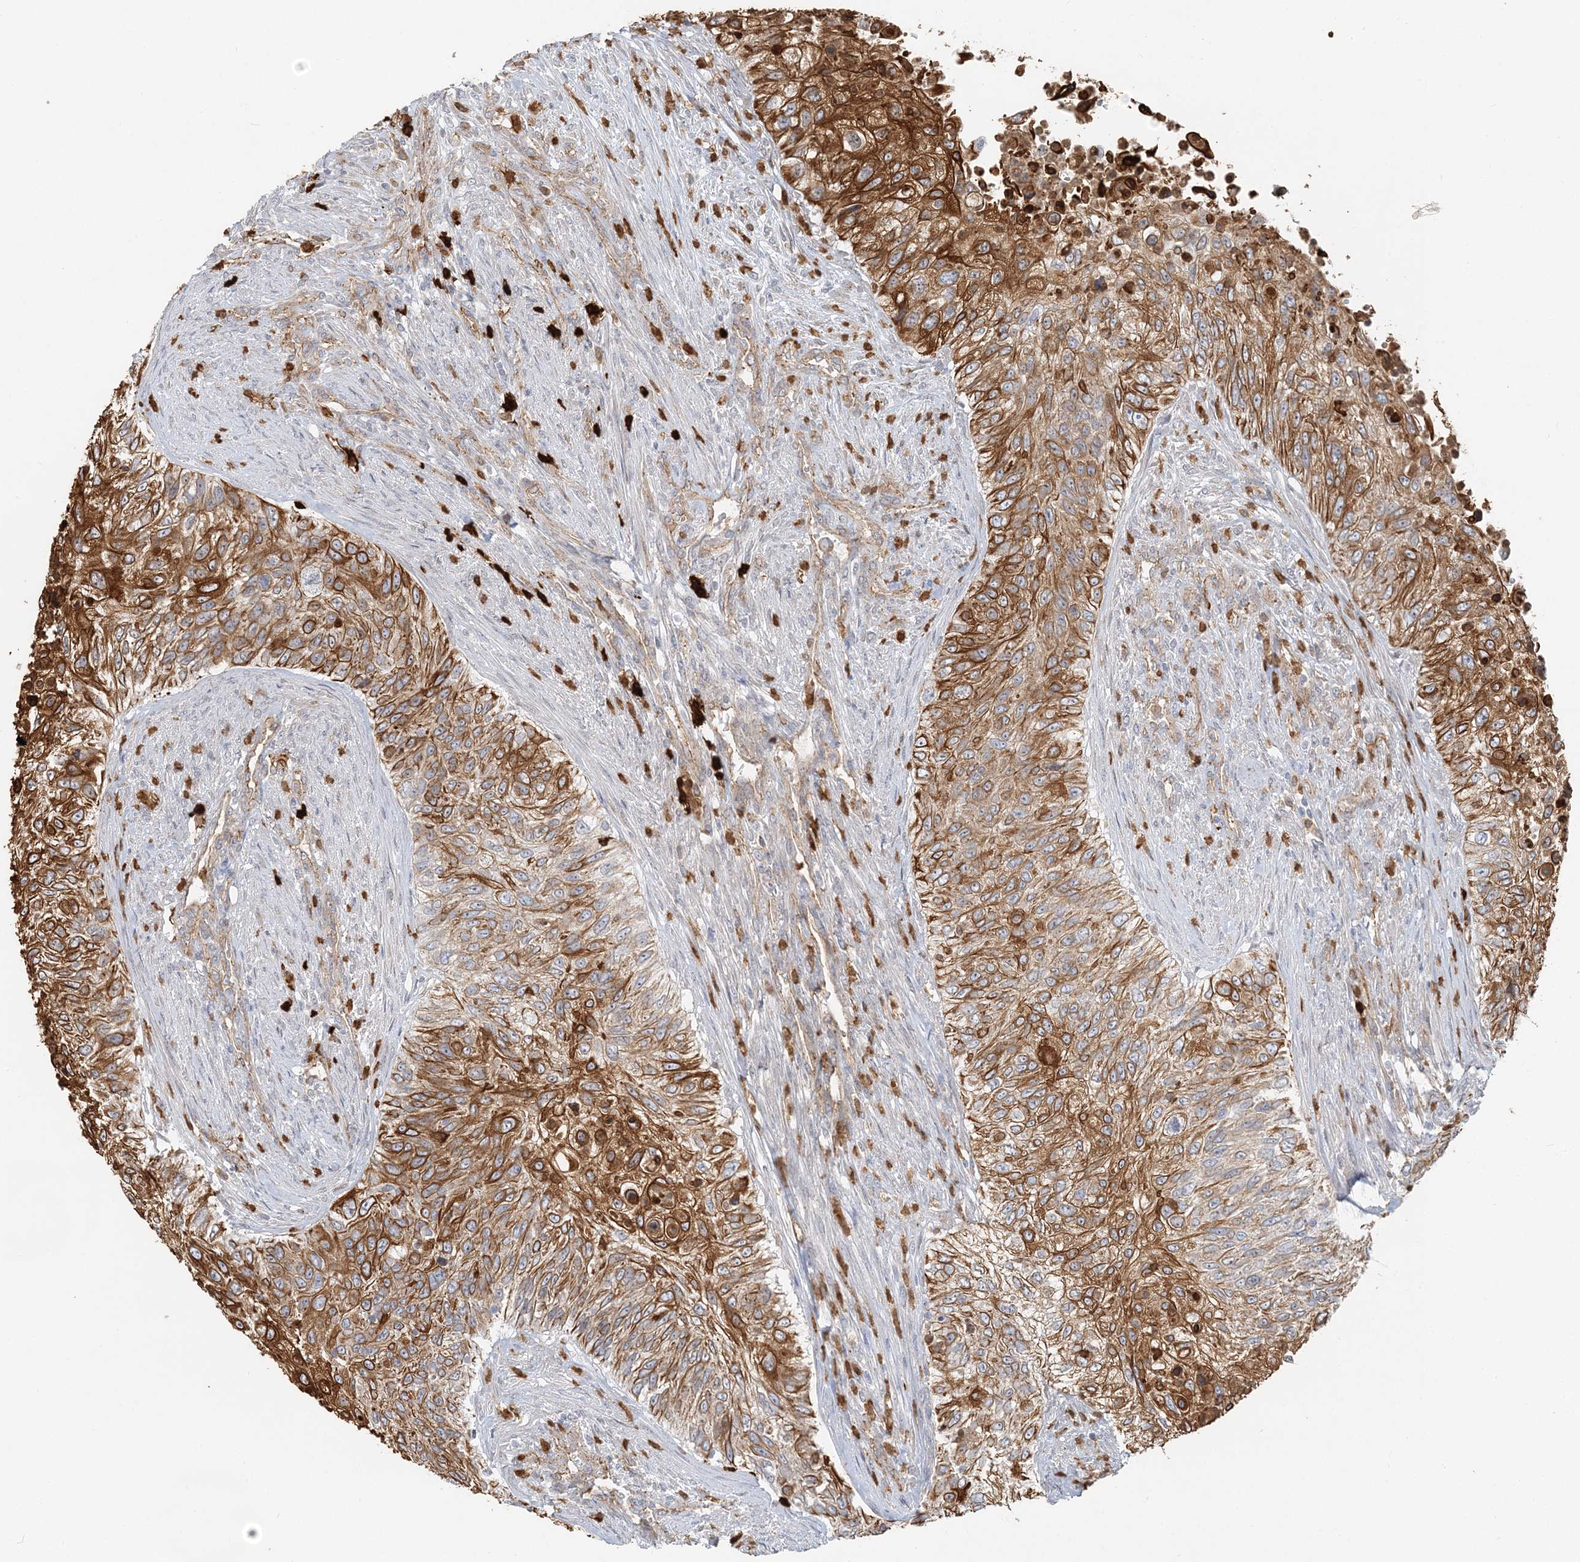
{"staining": {"intensity": "strong", "quantity": ">75%", "location": "cytoplasmic/membranous"}, "tissue": "urothelial cancer", "cell_type": "Tumor cells", "image_type": "cancer", "snomed": [{"axis": "morphology", "description": "Urothelial carcinoma, High grade"}, {"axis": "topography", "description": "Urinary bladder"}], "caption": "Approximately >75% of tumor cells in human high-grade urothelial carcinoma reveal strong cytoplasmic/membranous protein staining as visualized by brown immunohistochemical staining.", "gene": "DNAH1", "patient": {"sex": "female", "age": 60}}